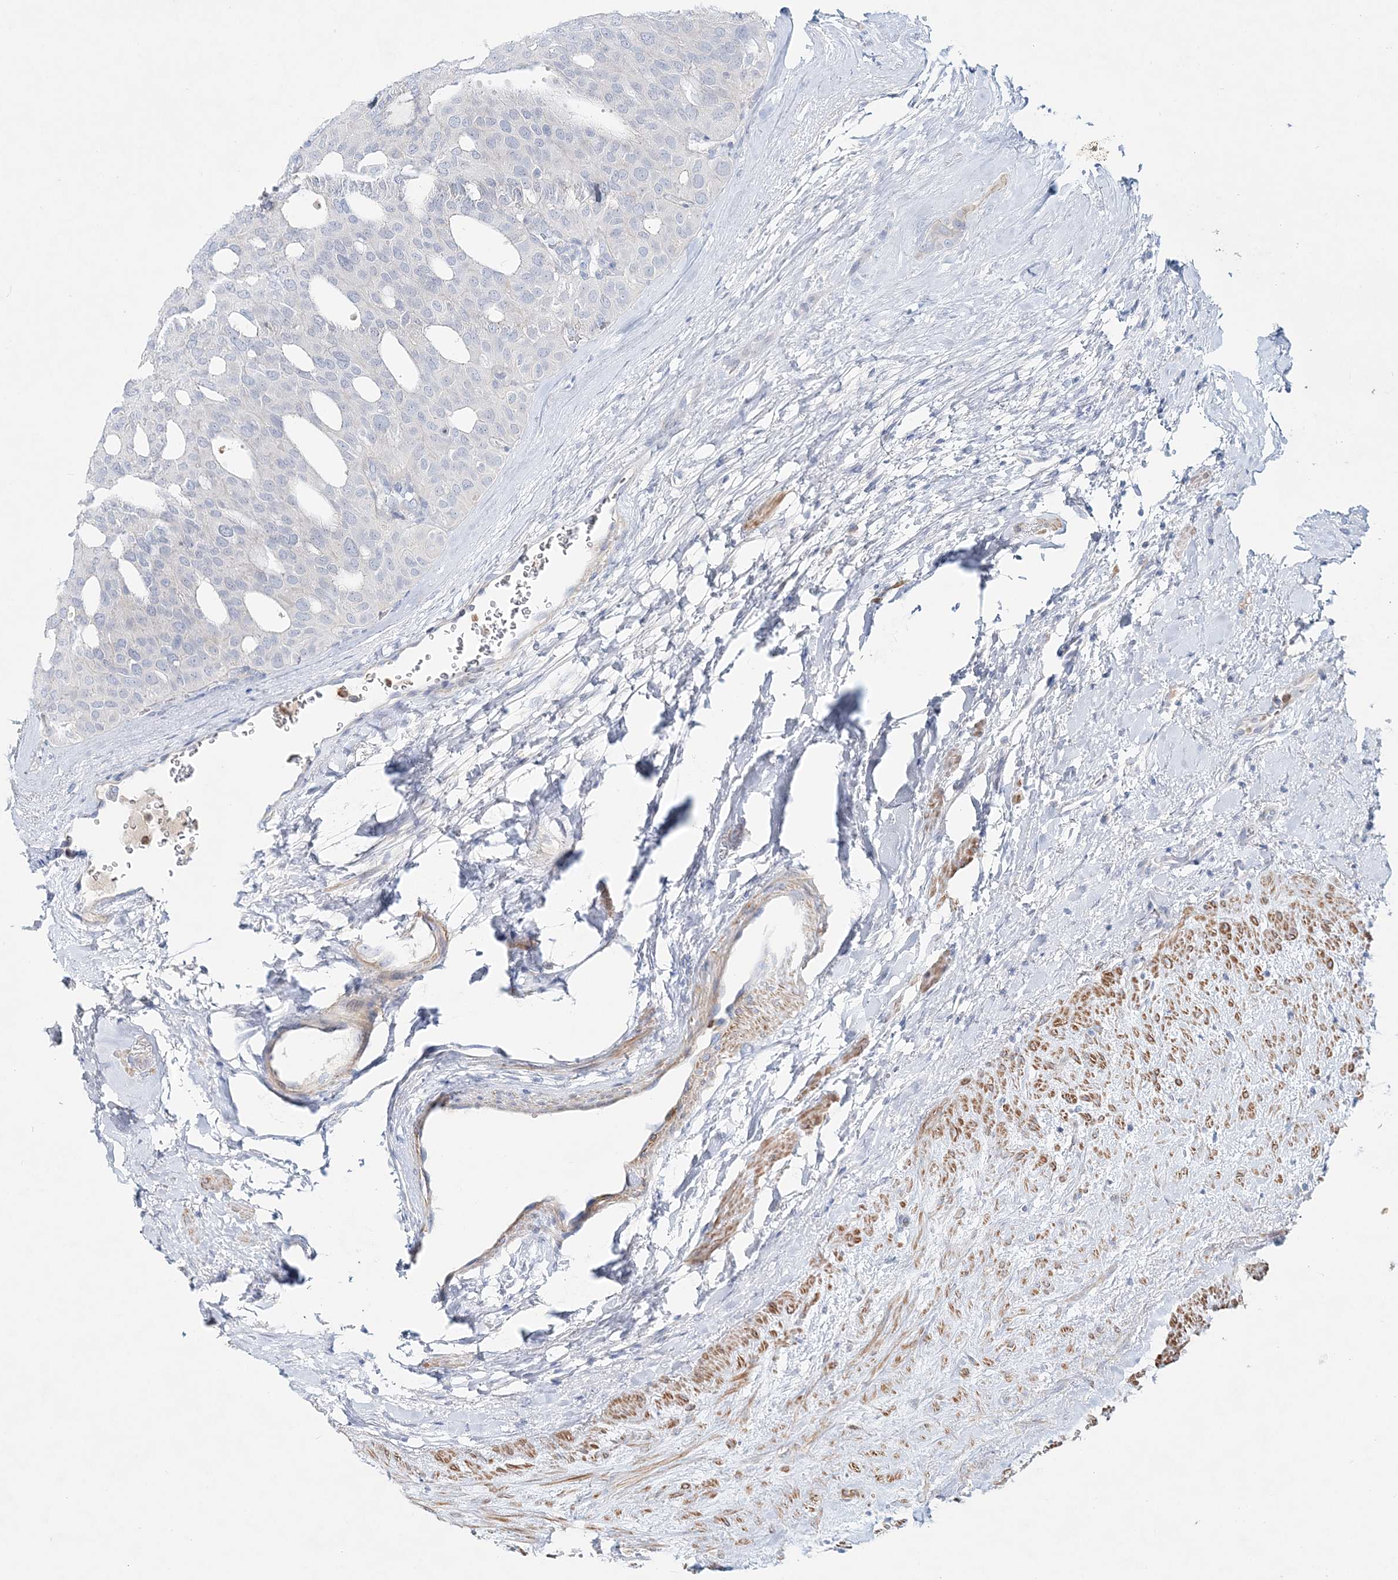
{"staining": {"intensity": "negative", "quantity": "none", "location": "none"}, "tissue": "thyroid cancer", "cell_type": "Tumor cells", "image_type": "cancer", "snomed": [{"axis": "morphology", "description": "Follicular adenoma carcinoma, NOS"}, {"axis": "topography", "description": "Thyroid gland"}], "caption": "This micrograph is of follicular adenoma carcinoma (thyroid) stained with immunohistochemistry (IHC) to label a protein in brown with the nuclei are counter-stained blue. There is no positivity in tumor cells. (DAB (3,3'-diaminobenzidine) IHC with hematoxylin counter stain).", "gene": "DNAH5", "patient": {"sex": "male", "age": 75}}